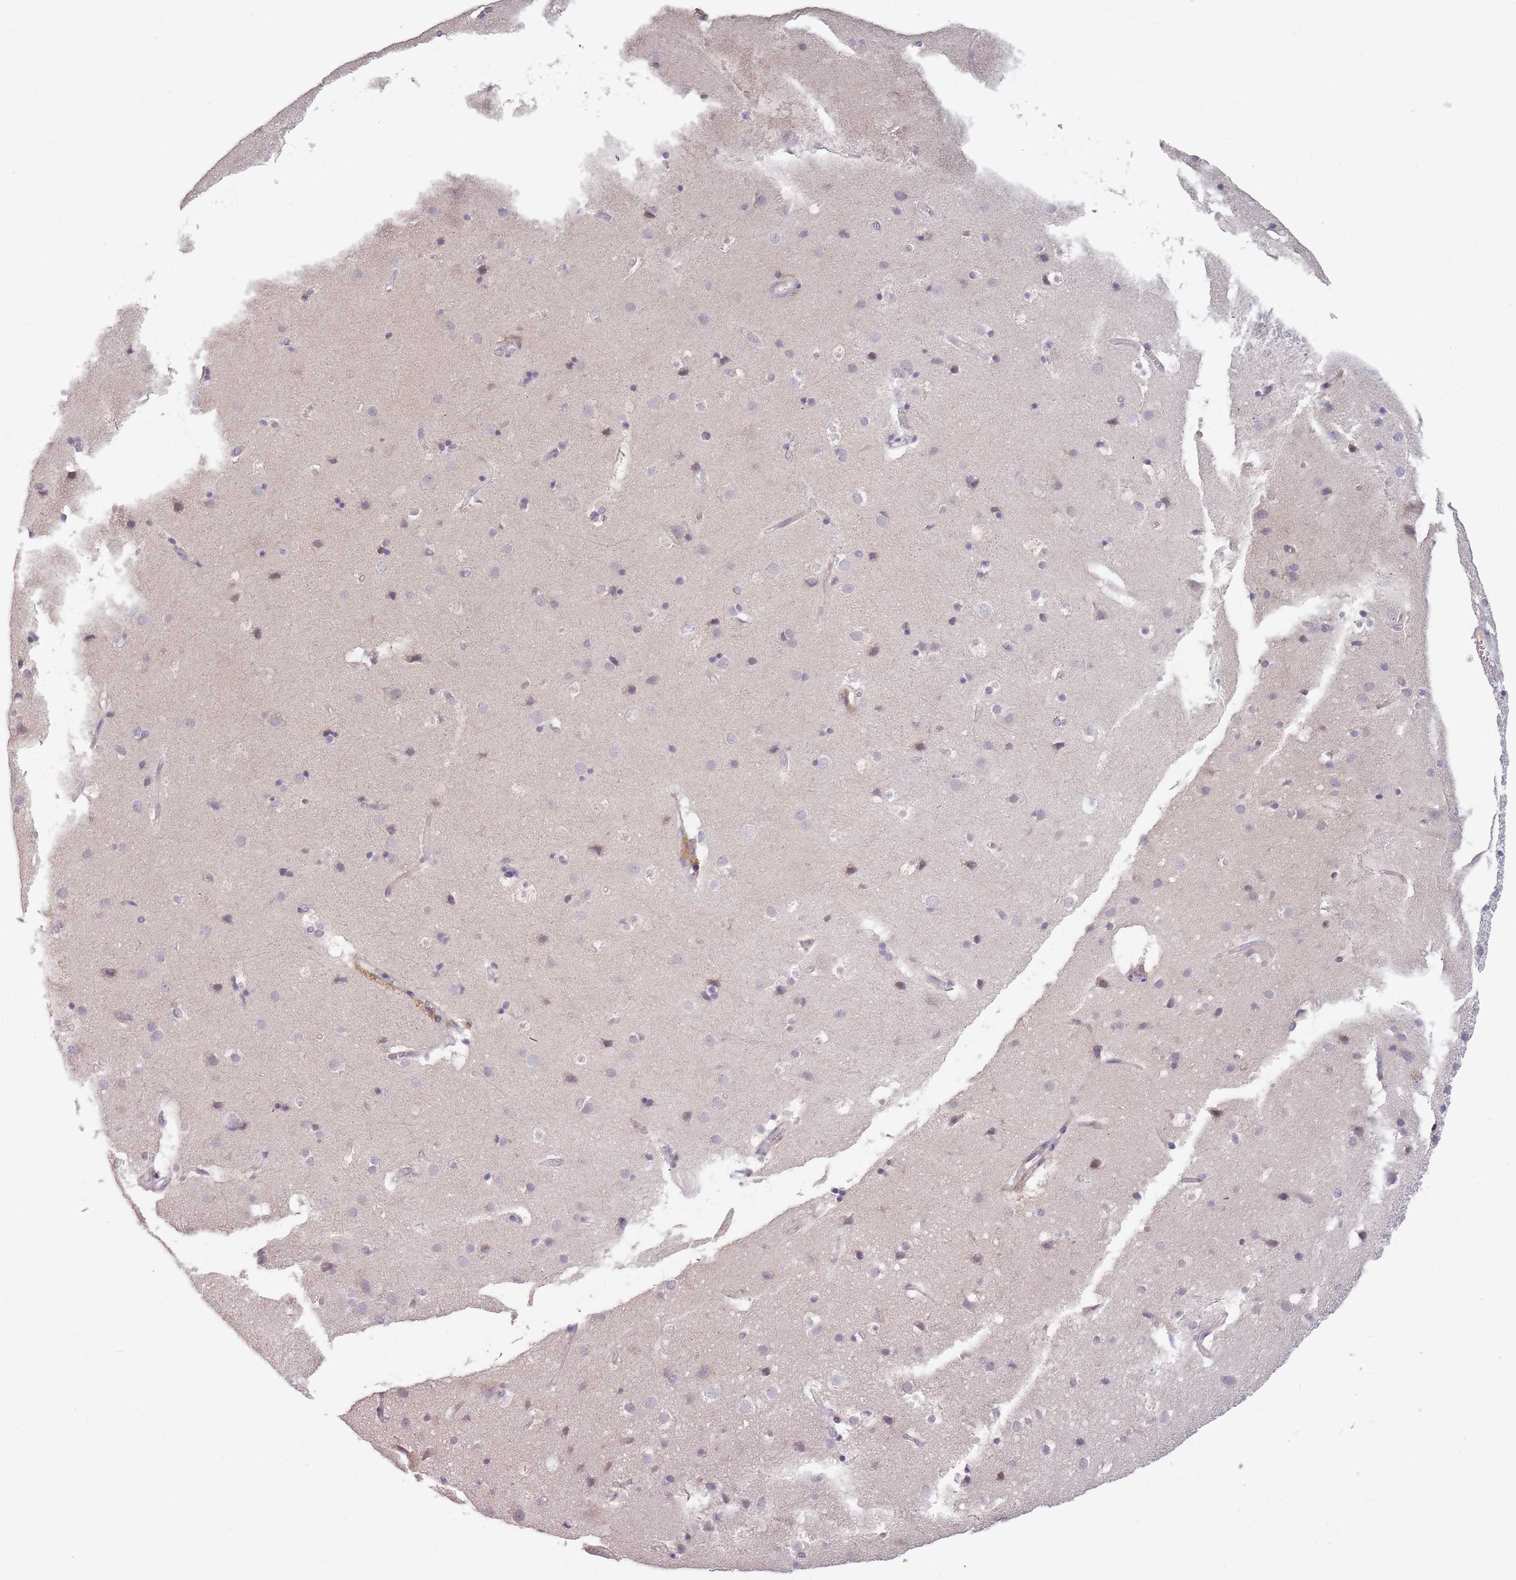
{"staining": {"intensity": "negative", "quantity": "none", "location": "none"}, "tissue": "cerebral cortex", "cell_type": "Endothelial cells", "image_type": "normal", "snomed": [{"axis": "morphology", "description": "Normal tissue, NOS"}, {"axis": "topography", "description": "Cerebral cortex"}], "caption": "The immunohistochemistry histopathology image has no significant positivity in endothelial cells of cerebral cortex.", "gene": "ADAL", "patient": {"sex": "male", "age": 54}}